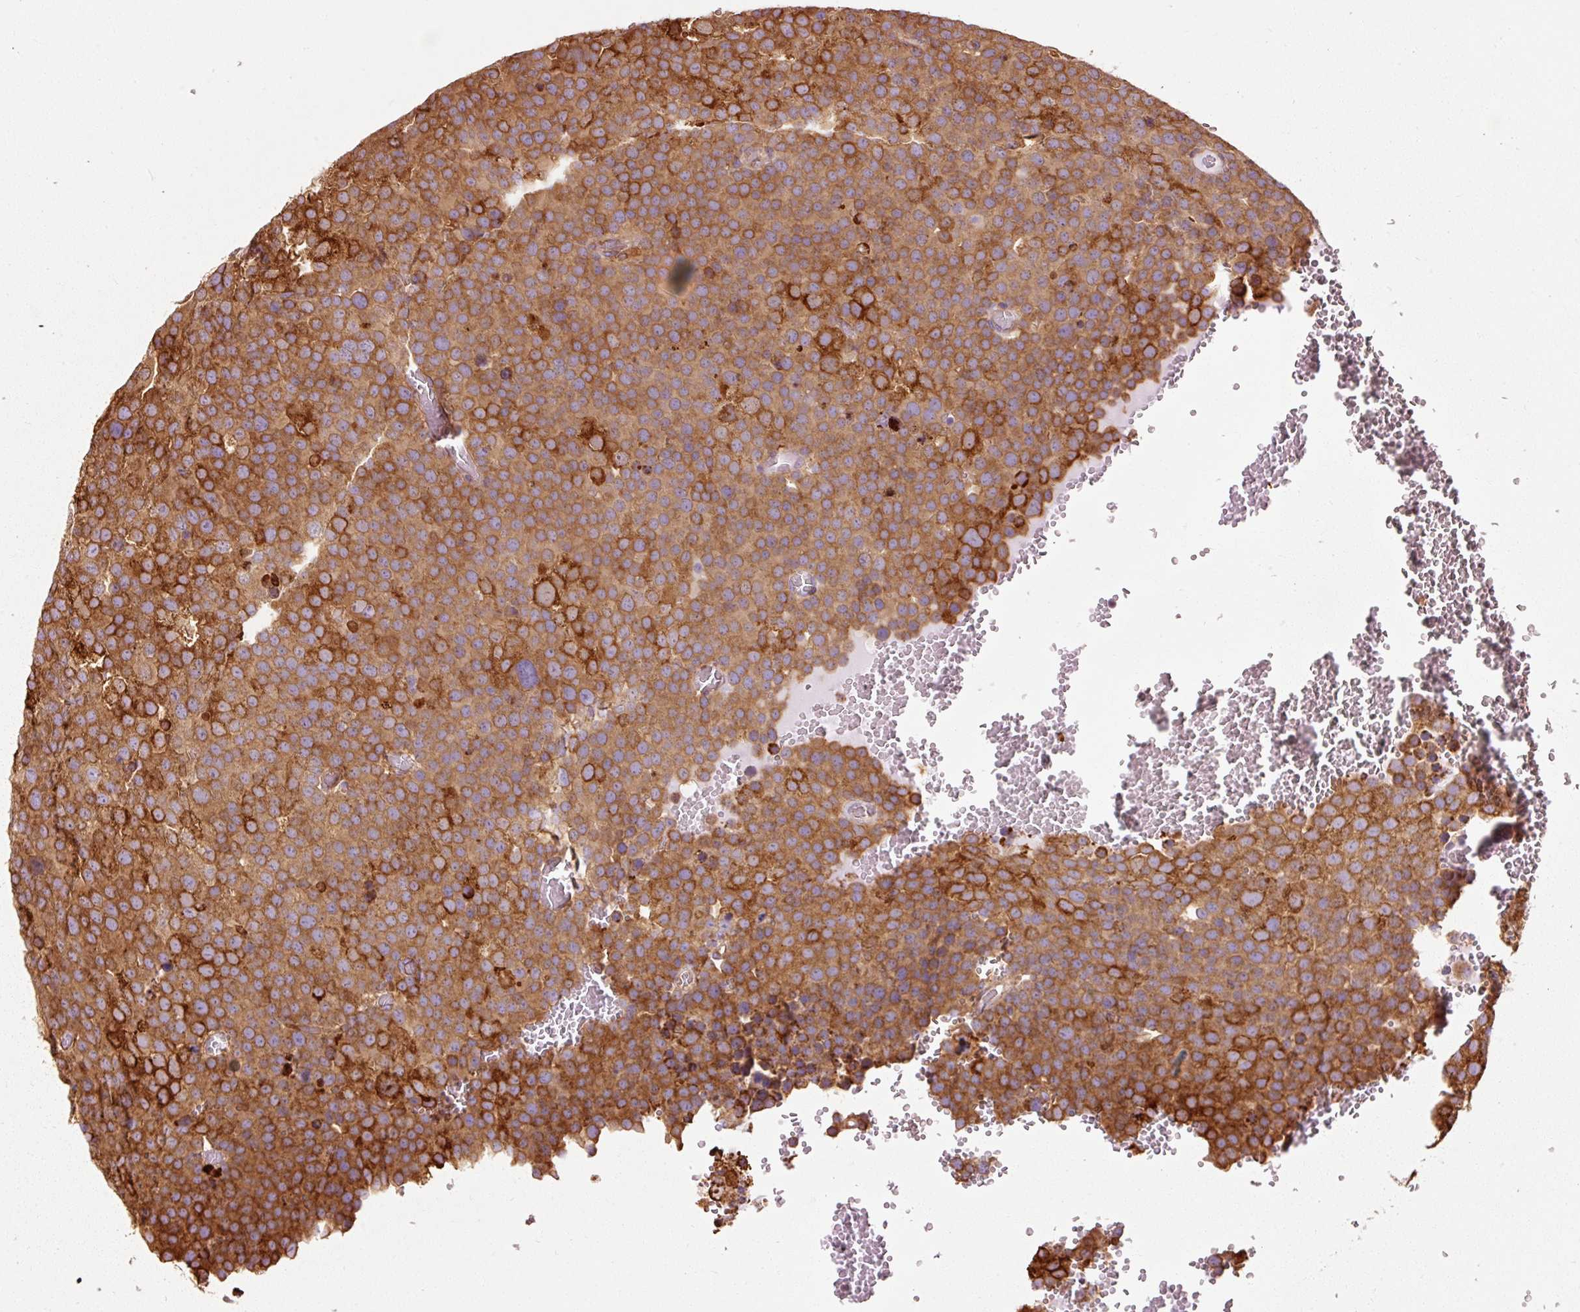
{"staining": {"intensity": "strong", "quantity": ">75%", "location": "cytoplasmic/membranous"}, "tissue": "testis cancer", "cell_type": "Tumor cells", "image_type": "cancer", "snomed": [{"axis": "morphology", "description": "Seminoma, NOS"}, {"axis": "topography", "description": "Testis"}], "caption": "Protein staining shows strong cytoplasmic/membranous staining in approximately >75% of tumor cells in seminoma (testis).", "gene": "KLC1", "patient": {"sex": "male", "age": 71}}